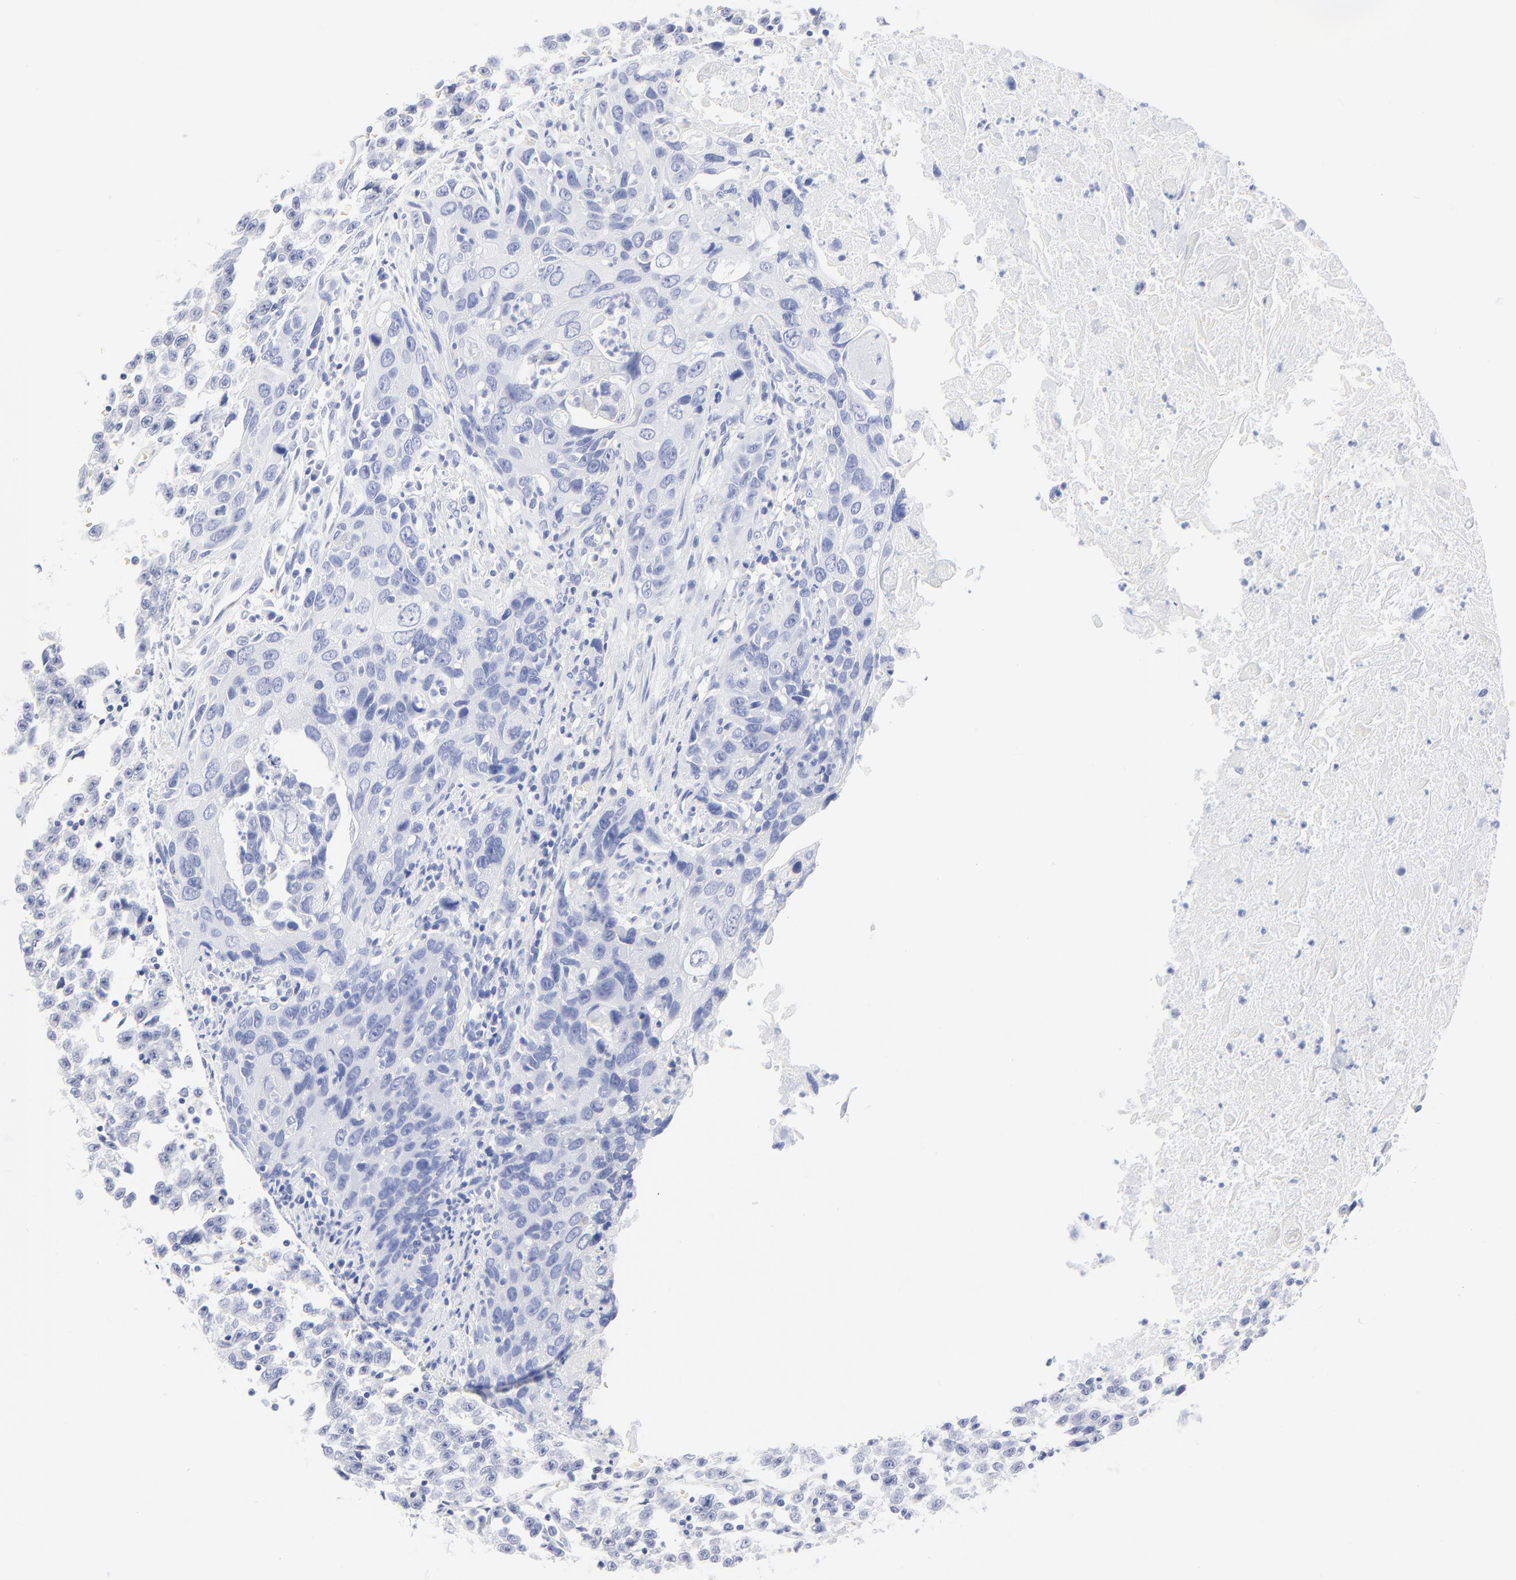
{"staining": {"intensity": "negative", "quantity": "none", "location": "none"}, "tissue": "urothelial cancer", "cell_type": "Tumor cells", "image_type": "cancer", "snomed": [{"axis": "morphology", "description": "Urothelial carcinoma, High grade"}, {"axis": "topography", "description": "Urinary bladder"}], "caption": "Tumor cells are negative for brown protein staining in urothelial cancer.", "gene": "PSD3", "patient": {"sex": "male", "age": 71}}